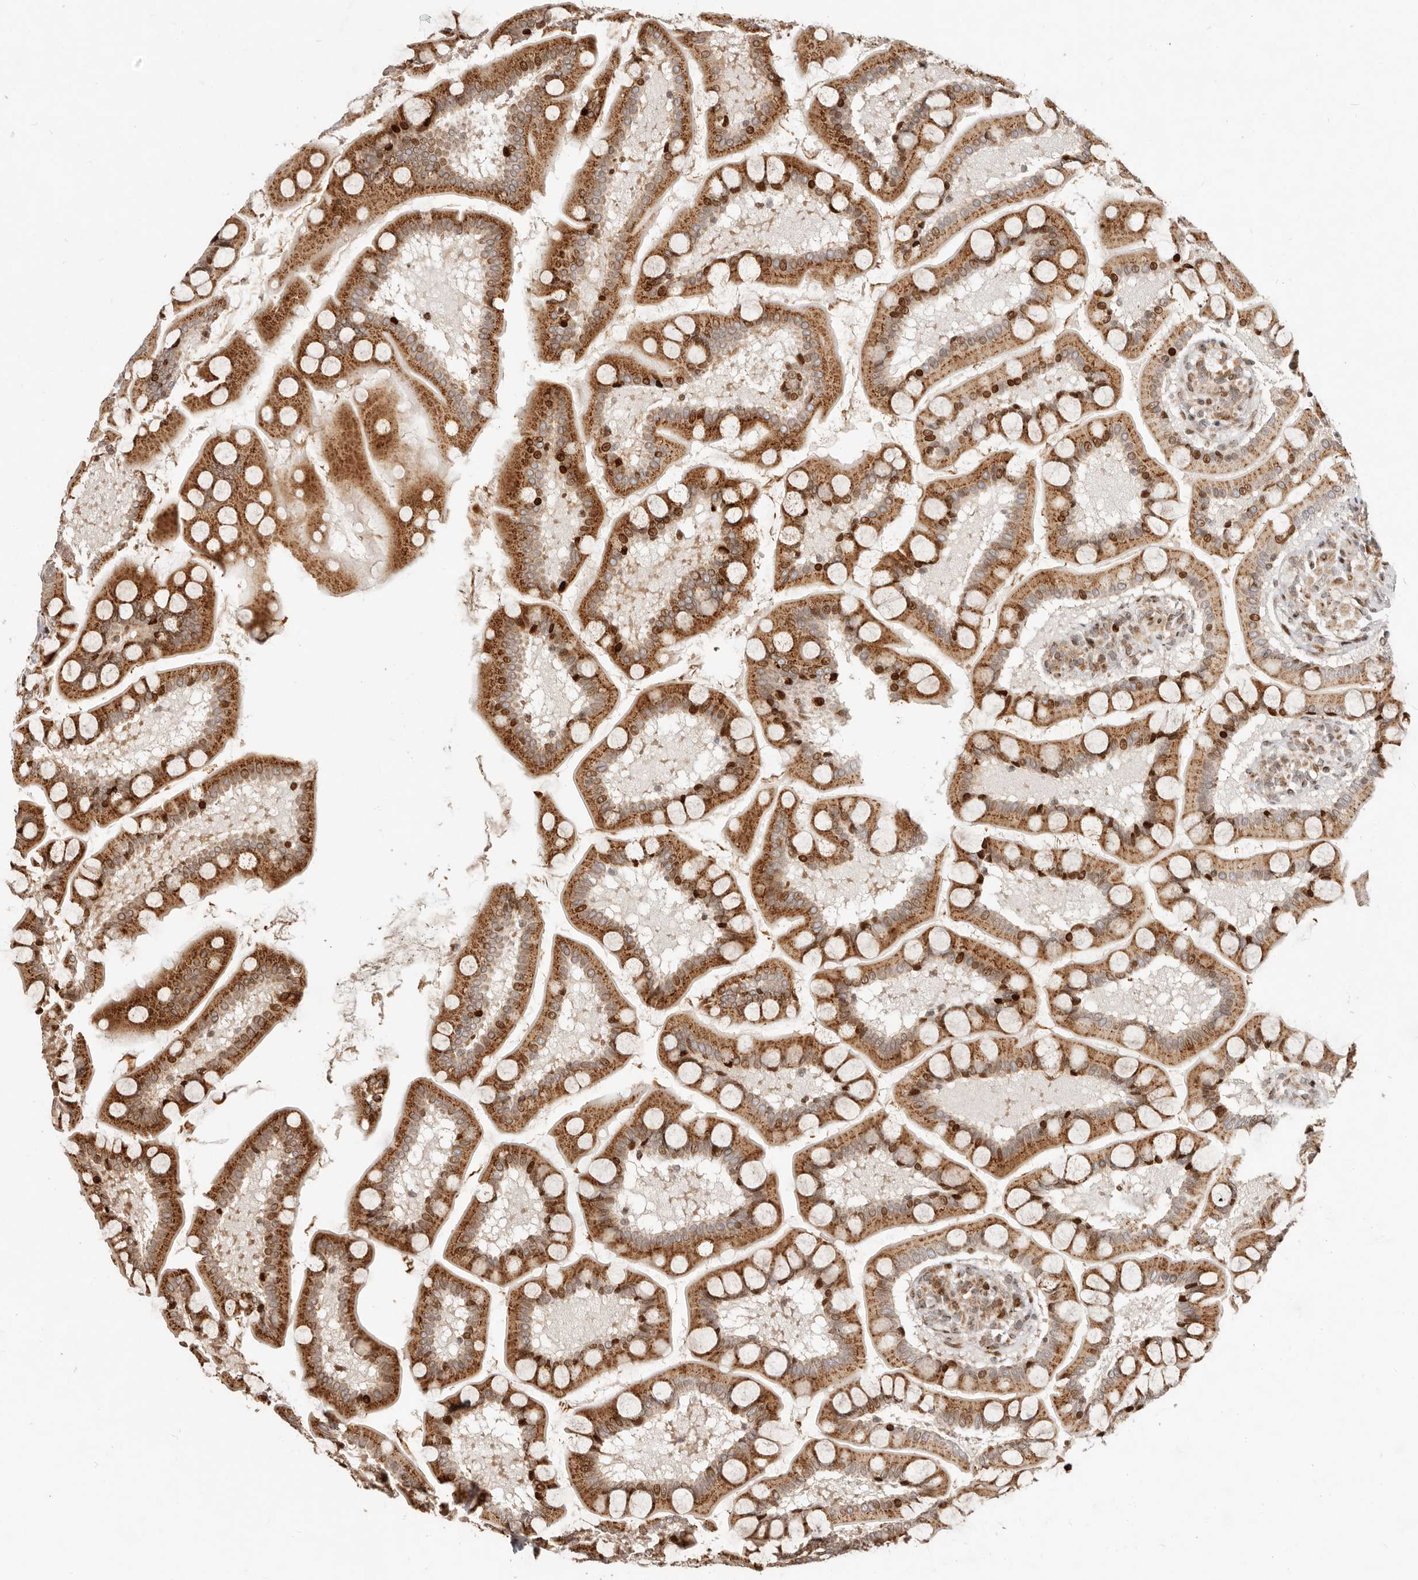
{"staining": {"intensity": "strong", "quantity": ">75%", "location": "cytoplasmic/membranous"}, "tissue": "small intestine", "cell_type": "Glandular cells", "image_type": "normal", "snomed": [{"axis": "morphology", "description": "Normal tissue, NOS"}, {"axis": "topography", "description": "Small intestine"}], "caption": "Protein staining displays strong cytoplasmic/membranous staining in about >75% of glandular cells in benign small intestine.", "gene": "TRIM4", "patient": {"sex": "male", "age": 41}}